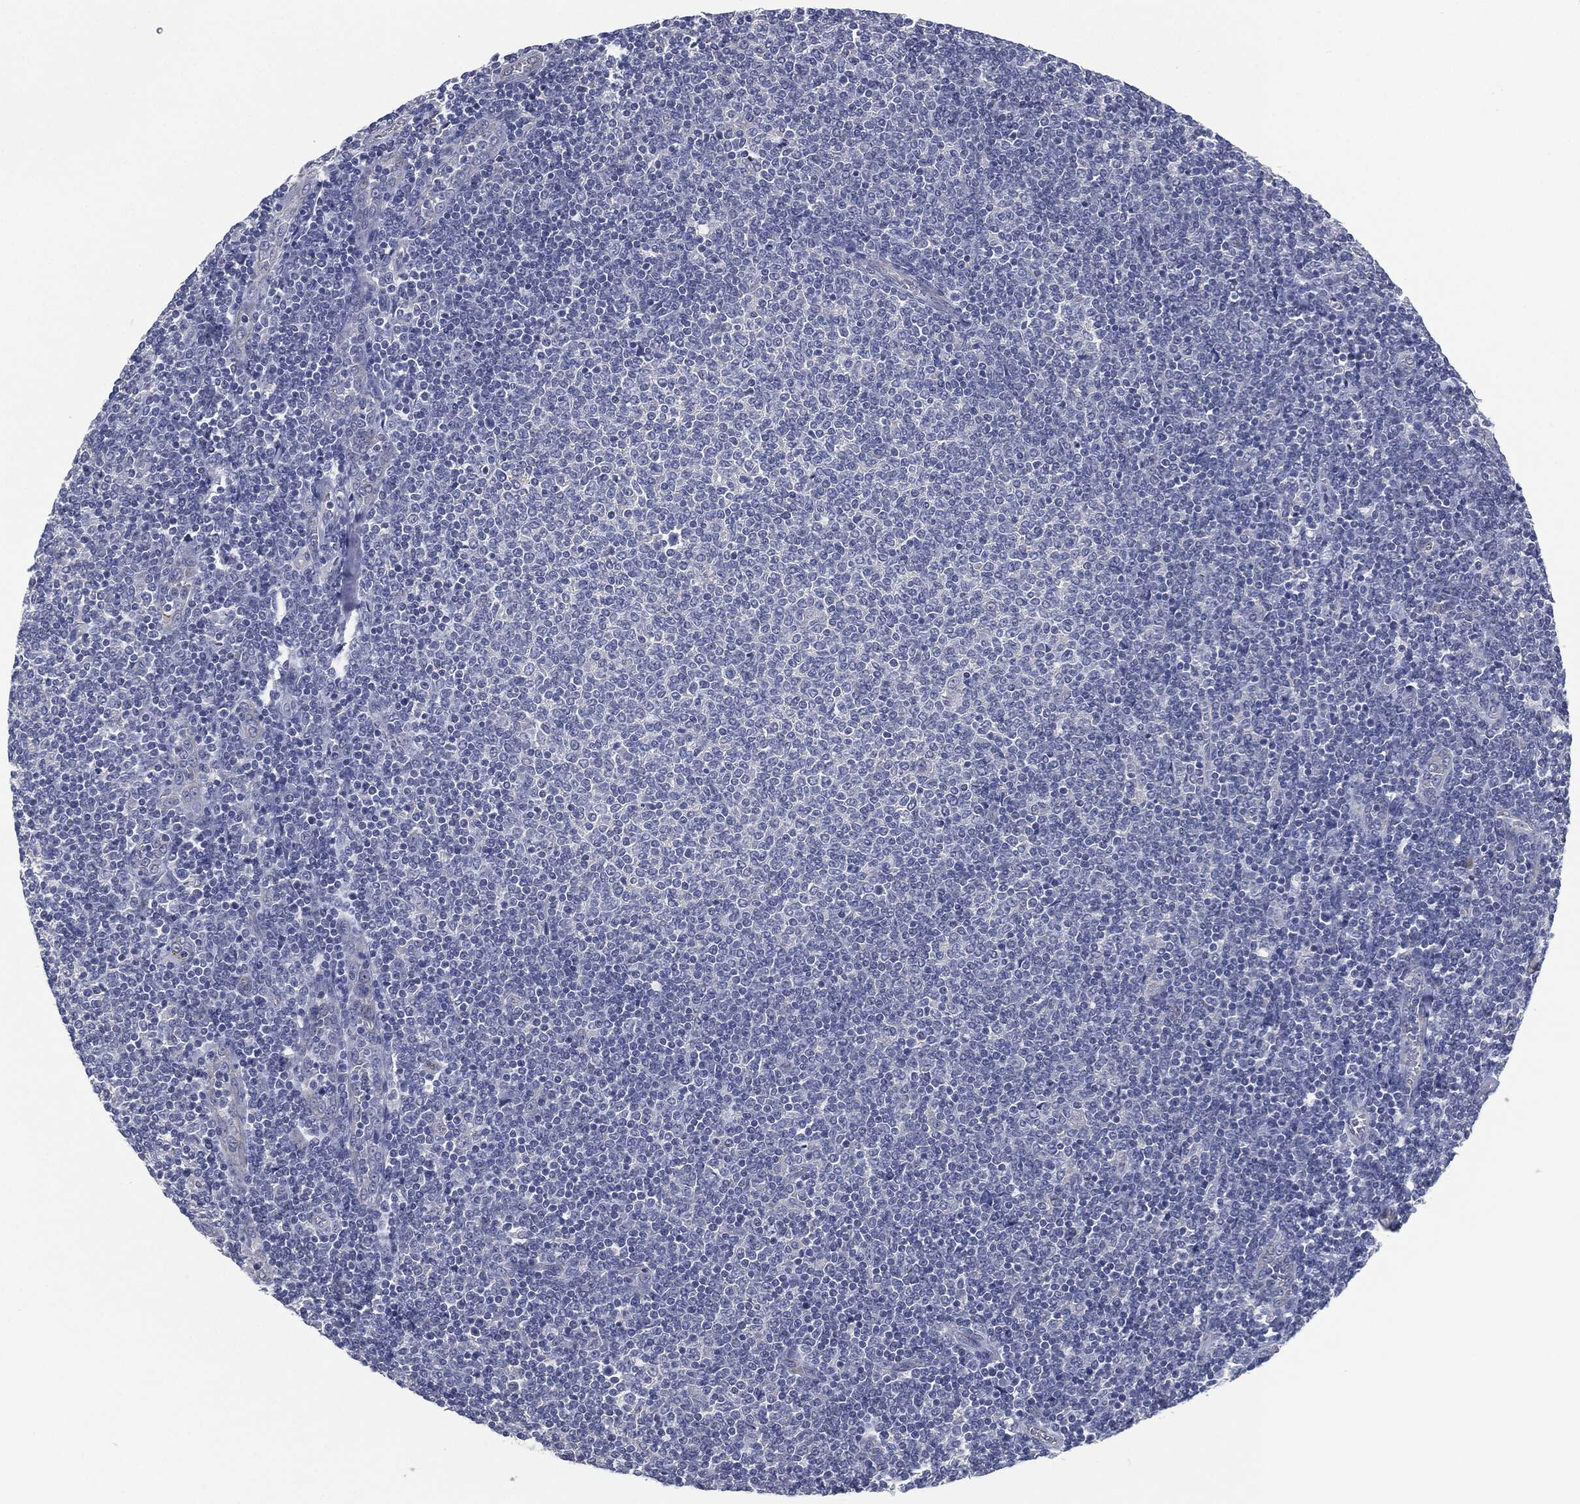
{"staining": {"intensity": "negative", "quantity": "none", "location": "none"}, "tissue": "lymphoma", "cell_type": "Tumor cells", "image_type": "cancer", "snomed": [{"axis": "morphology", "description": "Malignant lymphoma, non-Hodgkin's type, Low grade"}, {"axis": "topography", "description": "Lymph node"}], "caption": "Human malignant lymphoma, non-Hodgkin's type (low-grade) stained for a protein using immunohistochemistry displays no staining in tumor cells.", "gene": "SHROOM2", "patient": {"sex": "male", "age": 52}}